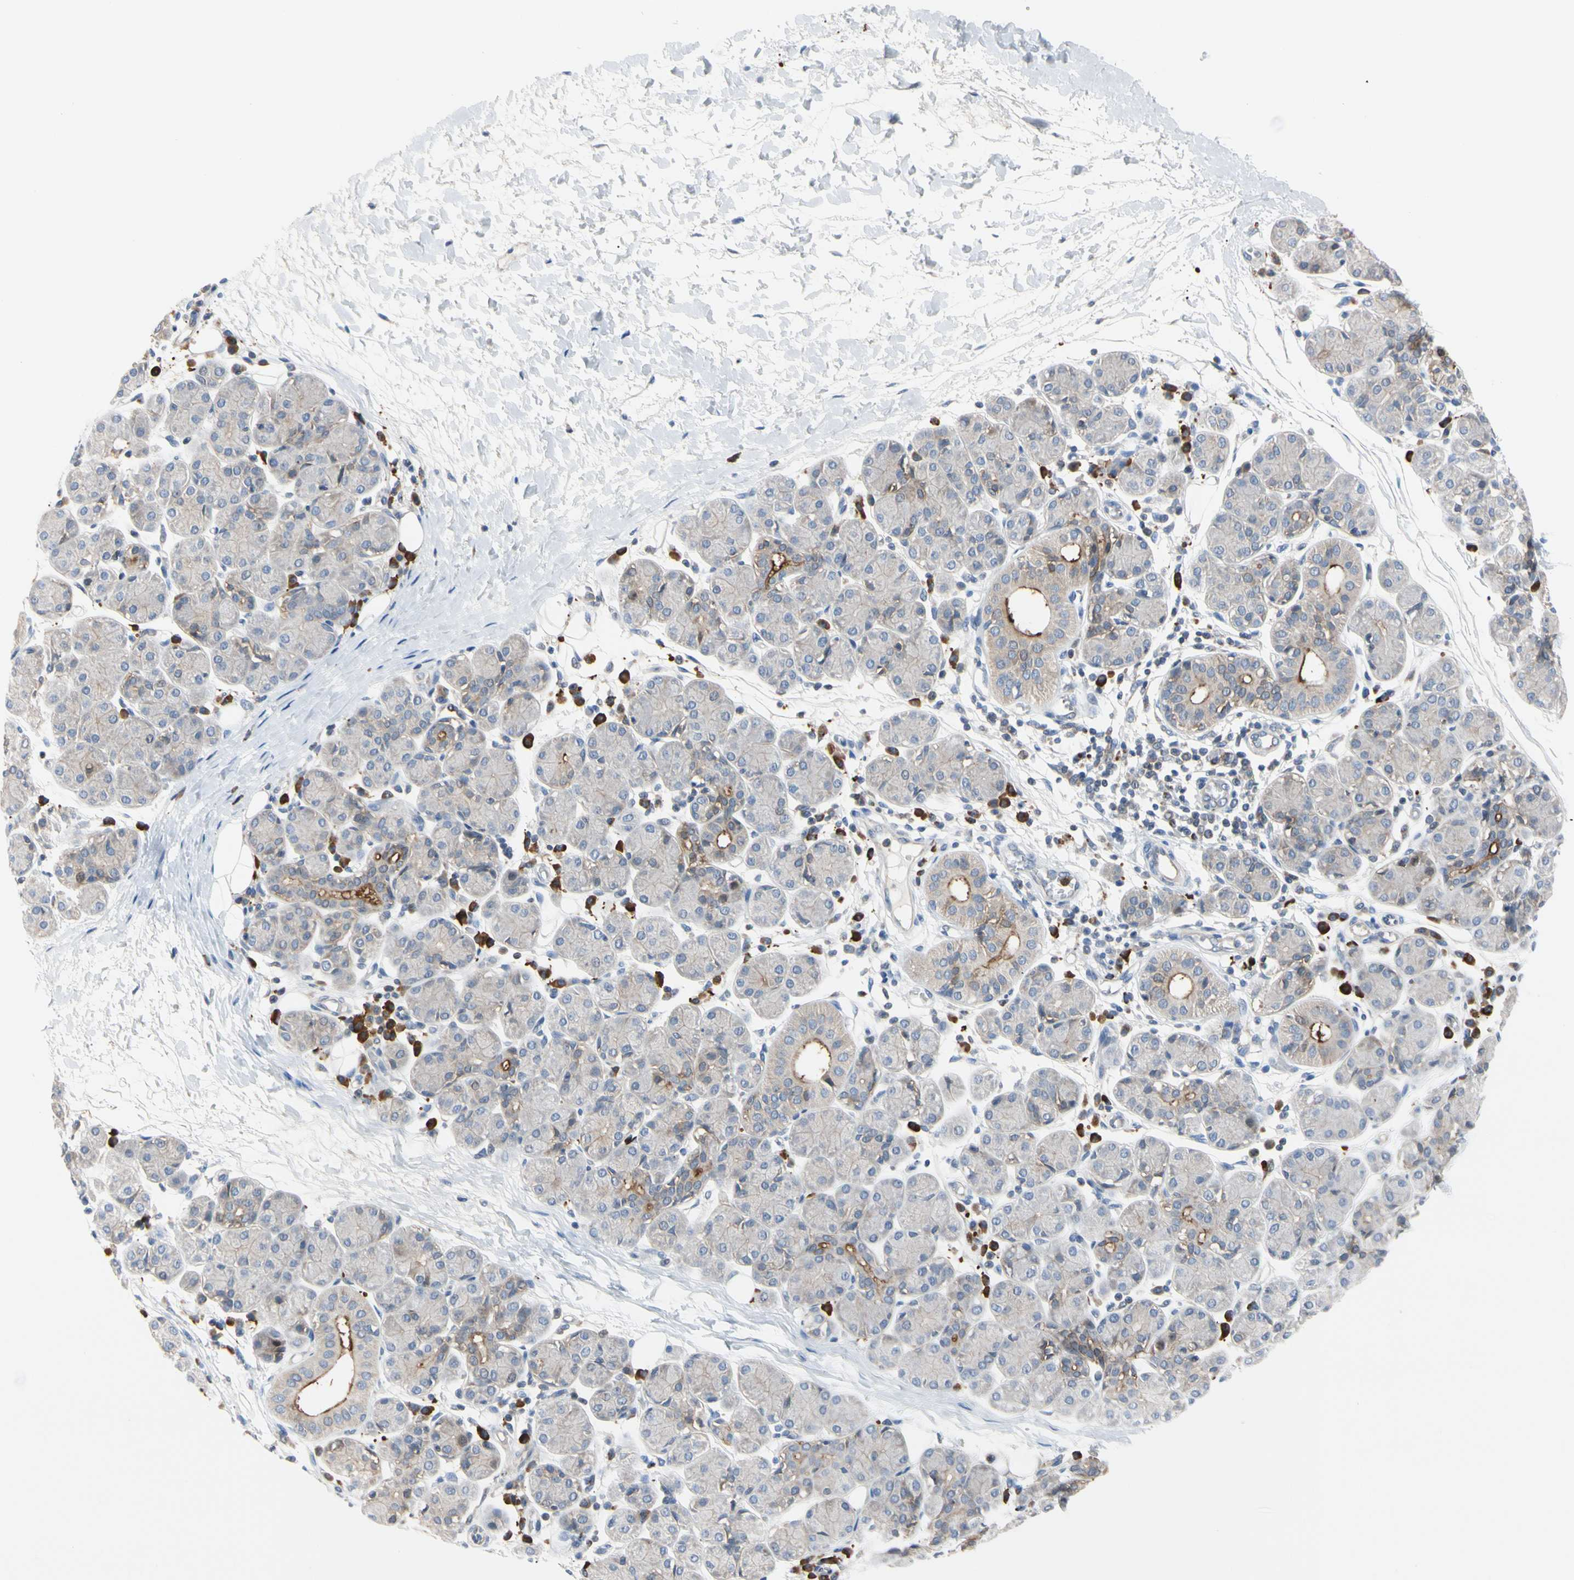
{"staining": {"intensity": "weak", "quantity": "<25%", "location": "cytoplasmic/membranous"}, "tissue": "salivary gland", "cell_type": "Glandular cells", "image_type": "normal", "snomed": [{"axis": "morphology", "description": "Normal tissue, NOS"}, {"axis": "morphology", "description": "Inflammation, NOS"}, {"axis": "topography", "description": "Lymph node"}, {"axis": "topography", "description": "Salivary gland"}], "caption": "Immunohistochemical staining of benign human salivary gland reveals no significant expression in glandular cells.", "gene": "MCL1", "patient": {"sex": "male", "age": 3}}